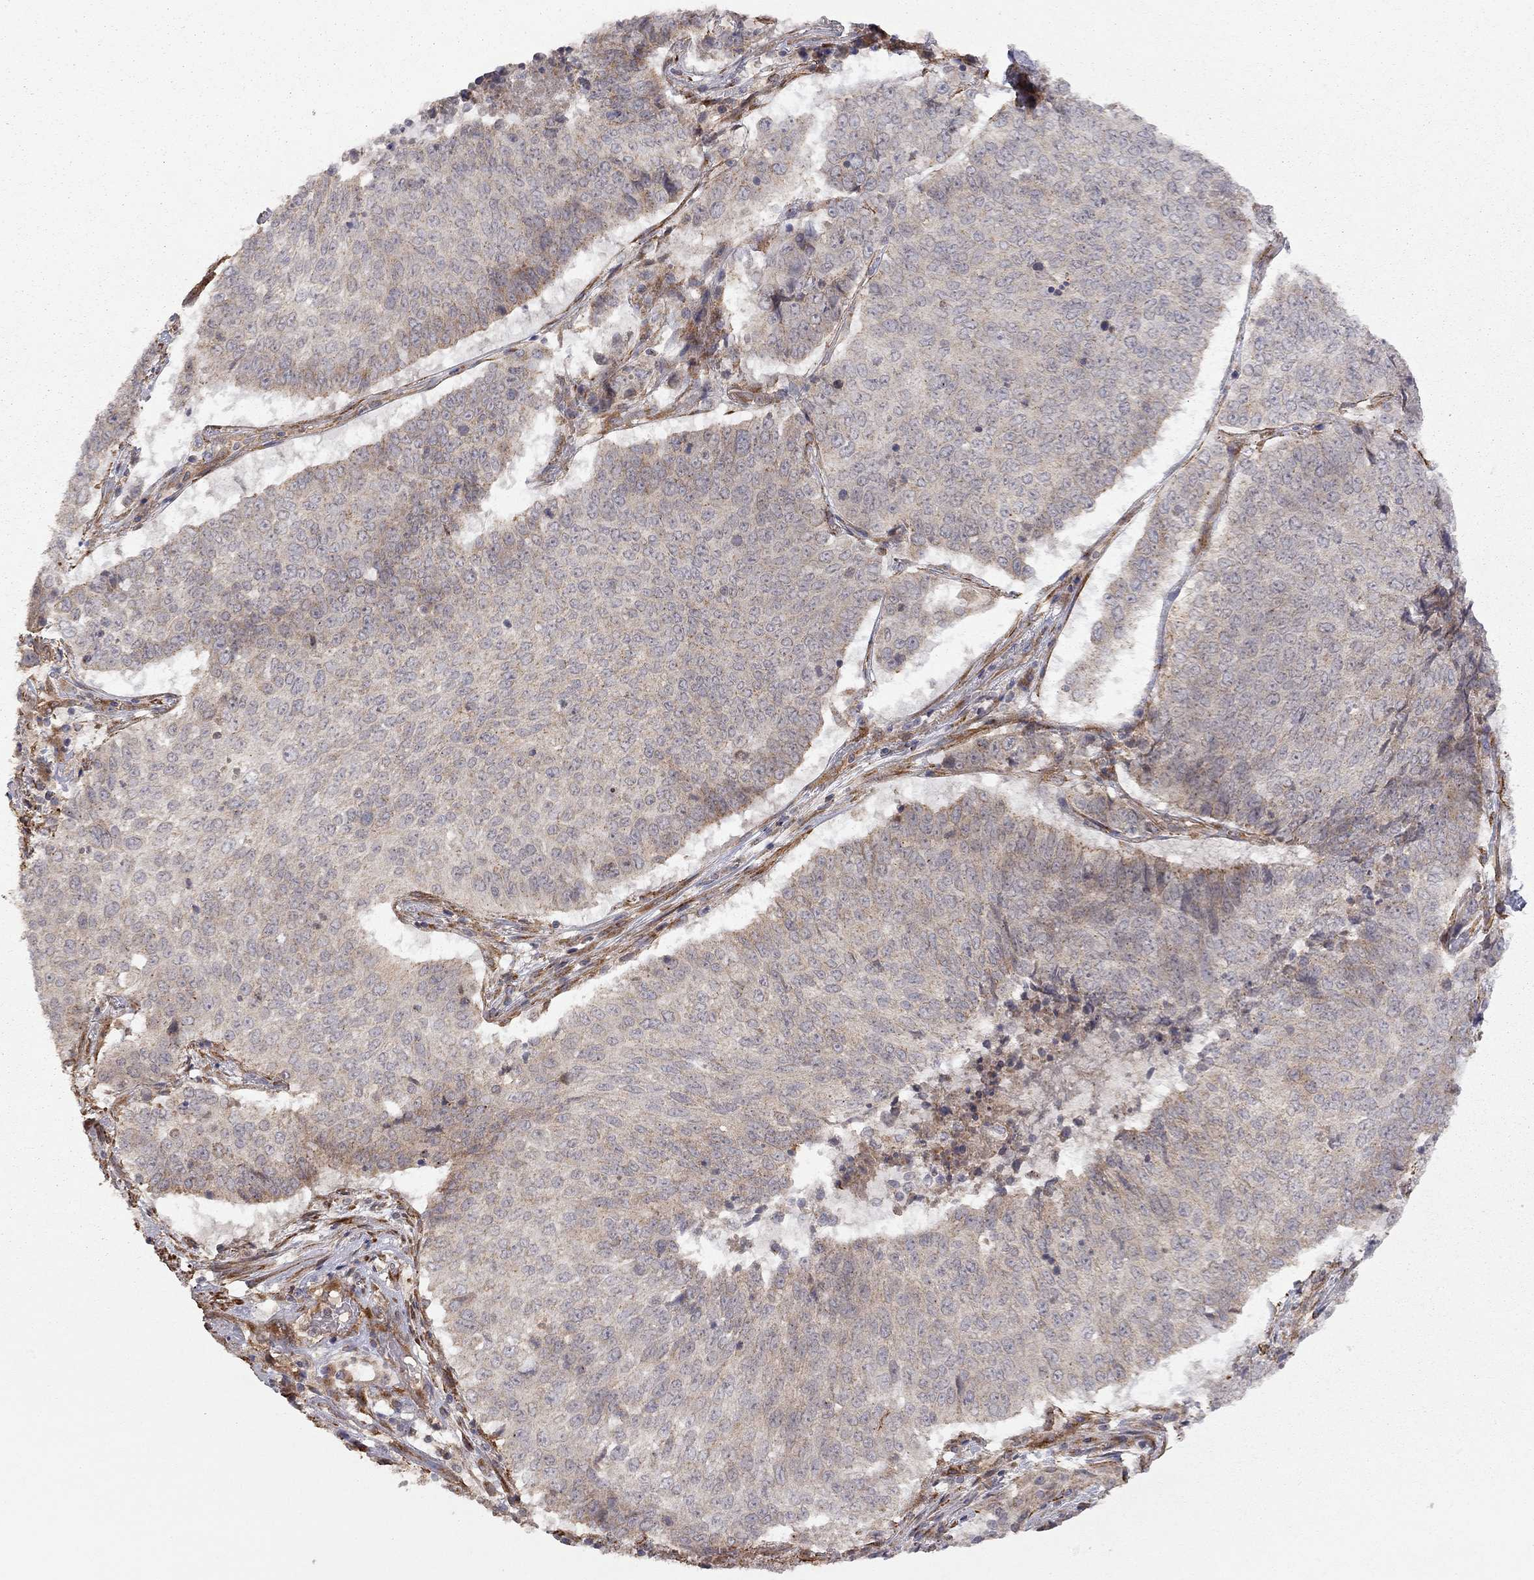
{"staining": {"intensity": "moderate", "quantity": "<25%", "location": "cytoplasmic/membranous"}, "tissue": "lung cancer", "cell_type": "Tumor cells", "image_type": "cancer", "snomed": [{"axis": "morphology", "description": "Squamous cell carcinoma, NOS"}, {"axis": "topography", "description": "Lung"}], "caption": "Immunohistochemistry (IHC) of human lung cancer (squamous cell carcinoma) displays low levels of moderate cytoplasmic/membranous expression in approximately <25% of tumor cells.", "gene": "EXOC3L2", "patient": {"sex": "male", "age": 64}}